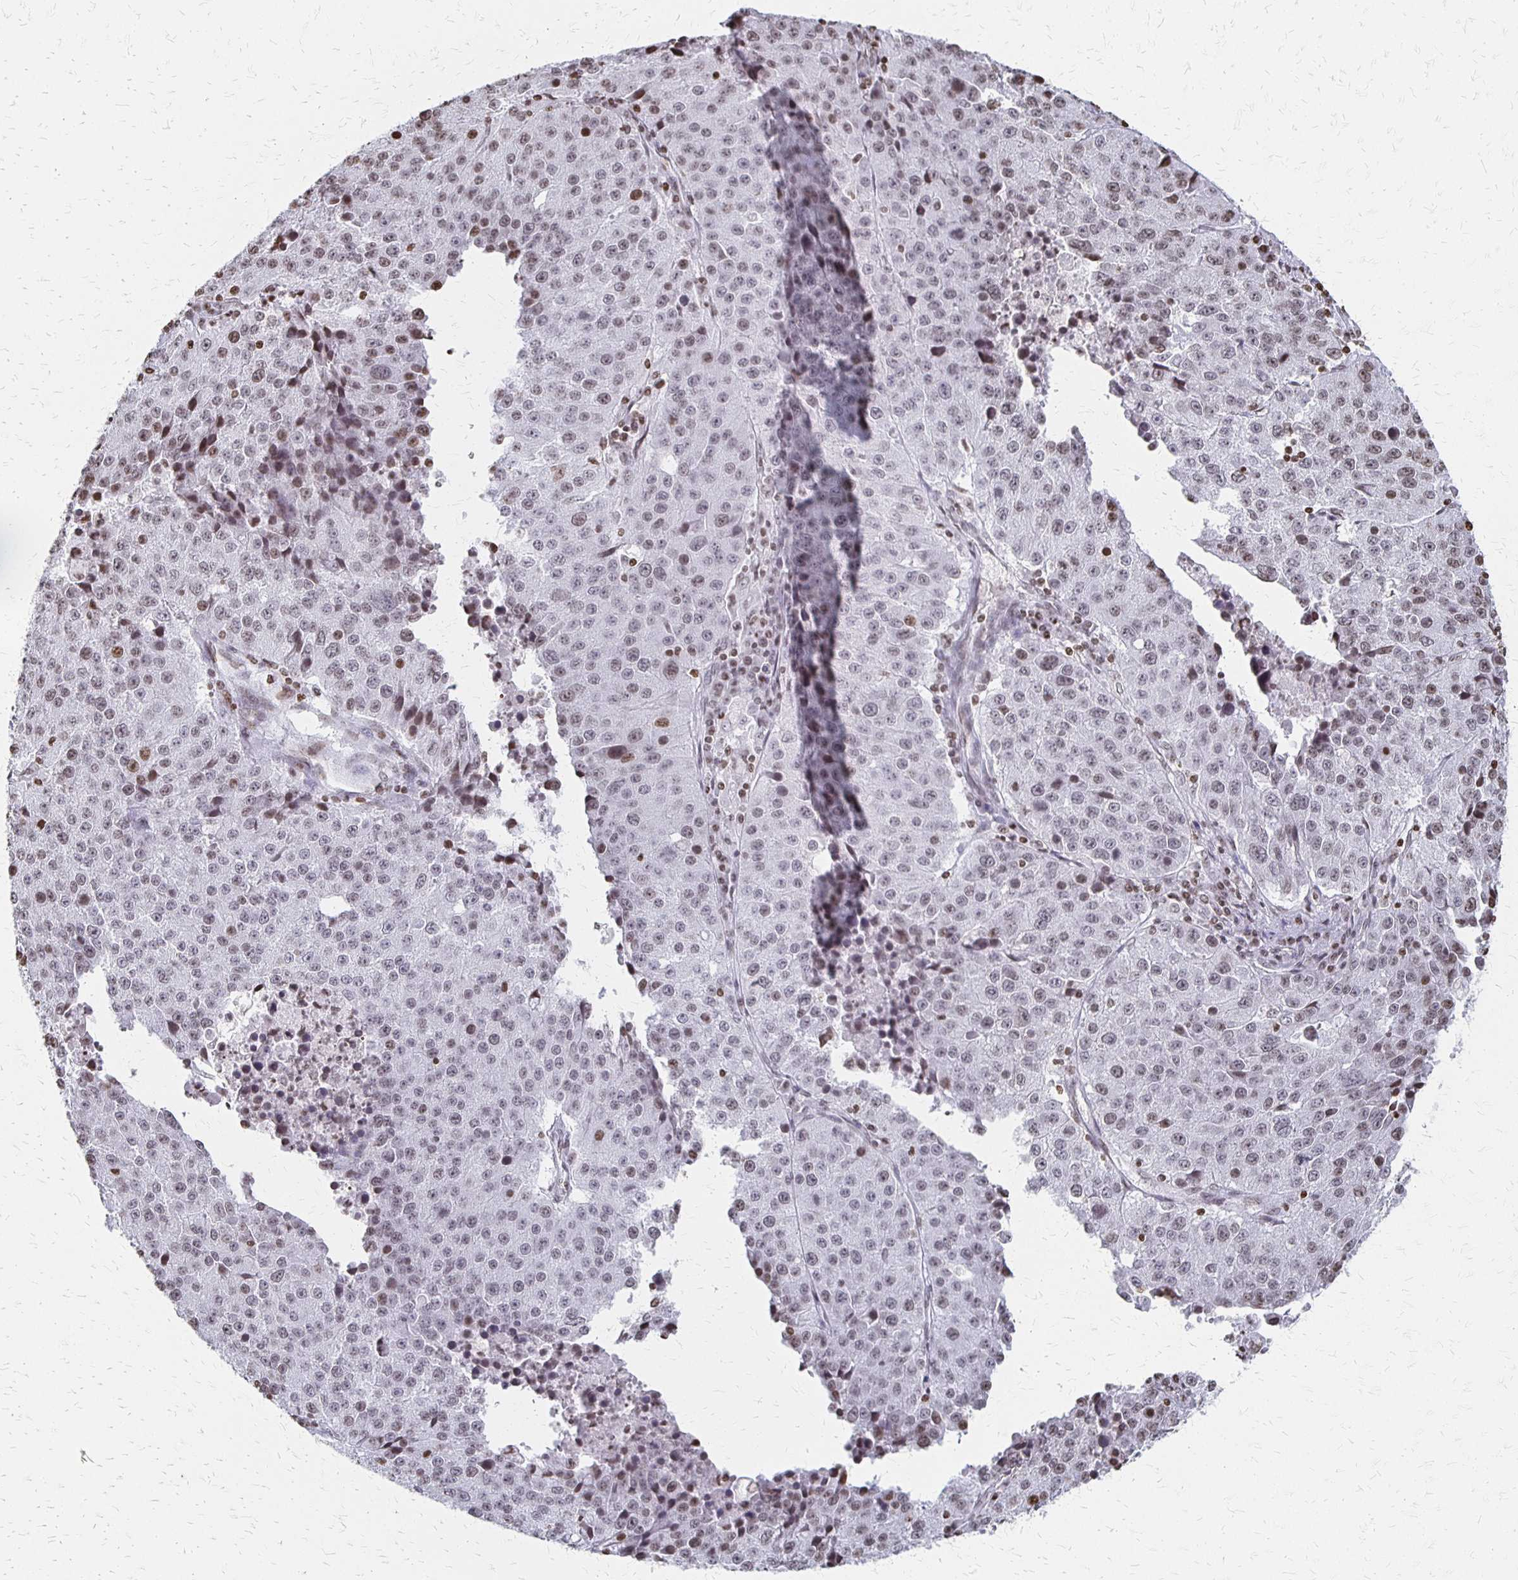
{"staining": {"intensity": "weak", "quantity": "25%-75%", "location": "nuclear"}, "tissue": "stomach cancer", "cell_type": "Tumor cells", "image_type": "cancer", "snomed": [{"axis": "morphology", "description": "Adenocarcinoma, NOS"}, {"axis": "topography", "description": "Stomach"}], "caption": "IHC image of human stomach cancer (adenocarcinoma) stained for a protein (brown), which exhibits low levels of weak nuclear expression in approximately 25%-75% of tumor cells.", "gene": "ZNF280C", "patient": {"sex": "male", "age": 71}}